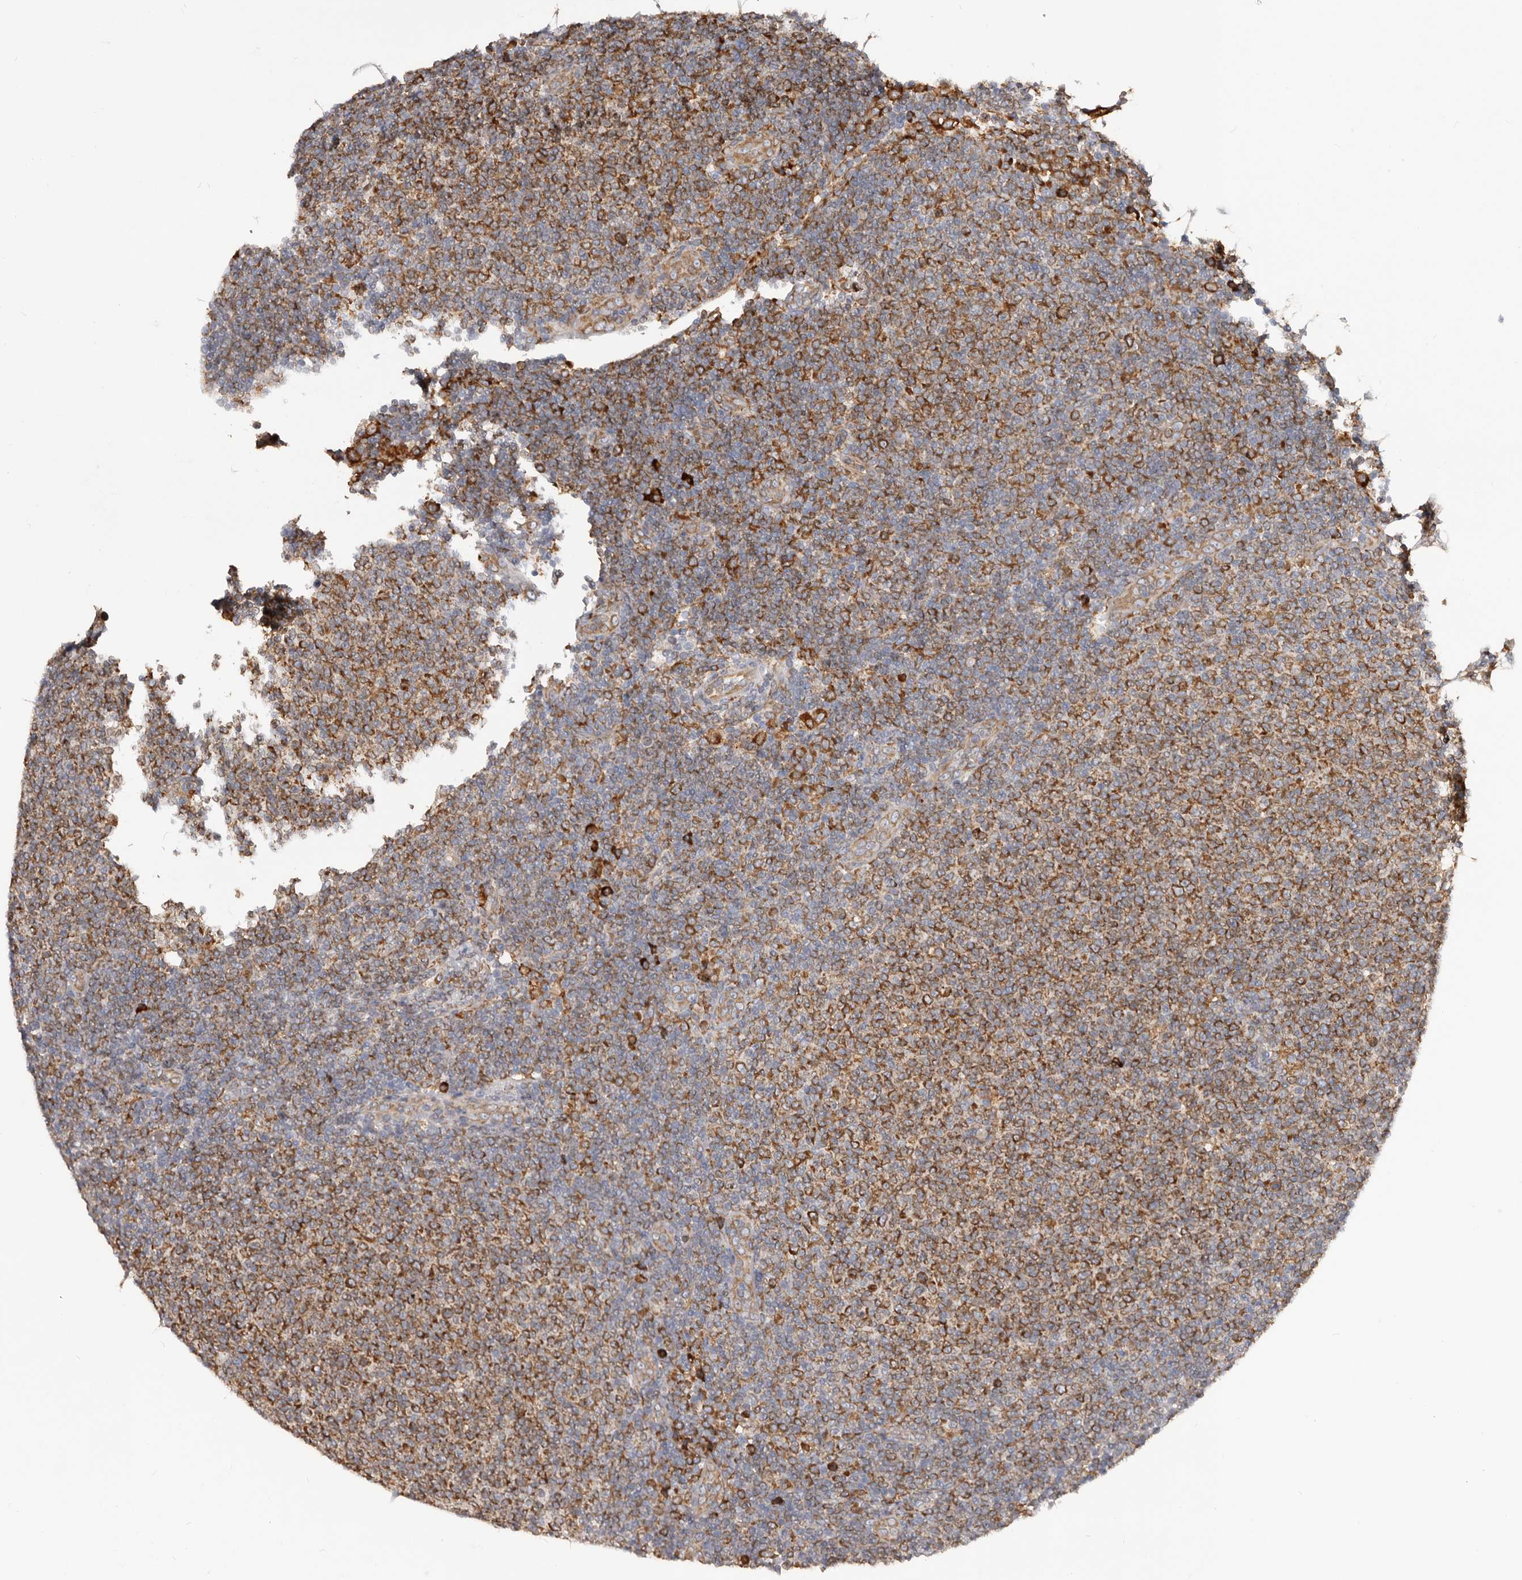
{"staining": {"intensity": "moderate", "quantity": ">75%", "location": "cytoplasmic/membranous"}, "tissue": "lymphoma", "cell_type": "Tumor cells", "image_type": "cancer", "snomed": [{"axis": "morphology", "description": "Malignant lymphoma, non-Hodgkin's type, Low grade"}, {"axis": "topography", "description": "Lymph node"}], "caption": "The immunohistochemical stain labels moderate cytoplasmic/membranous staining in tumor cells of malignant lymphoma, non-Hodgkin's type (low-grade) tissue.", "gene": "QRSL1", "patient": {"sex": "male", "age": 66}}